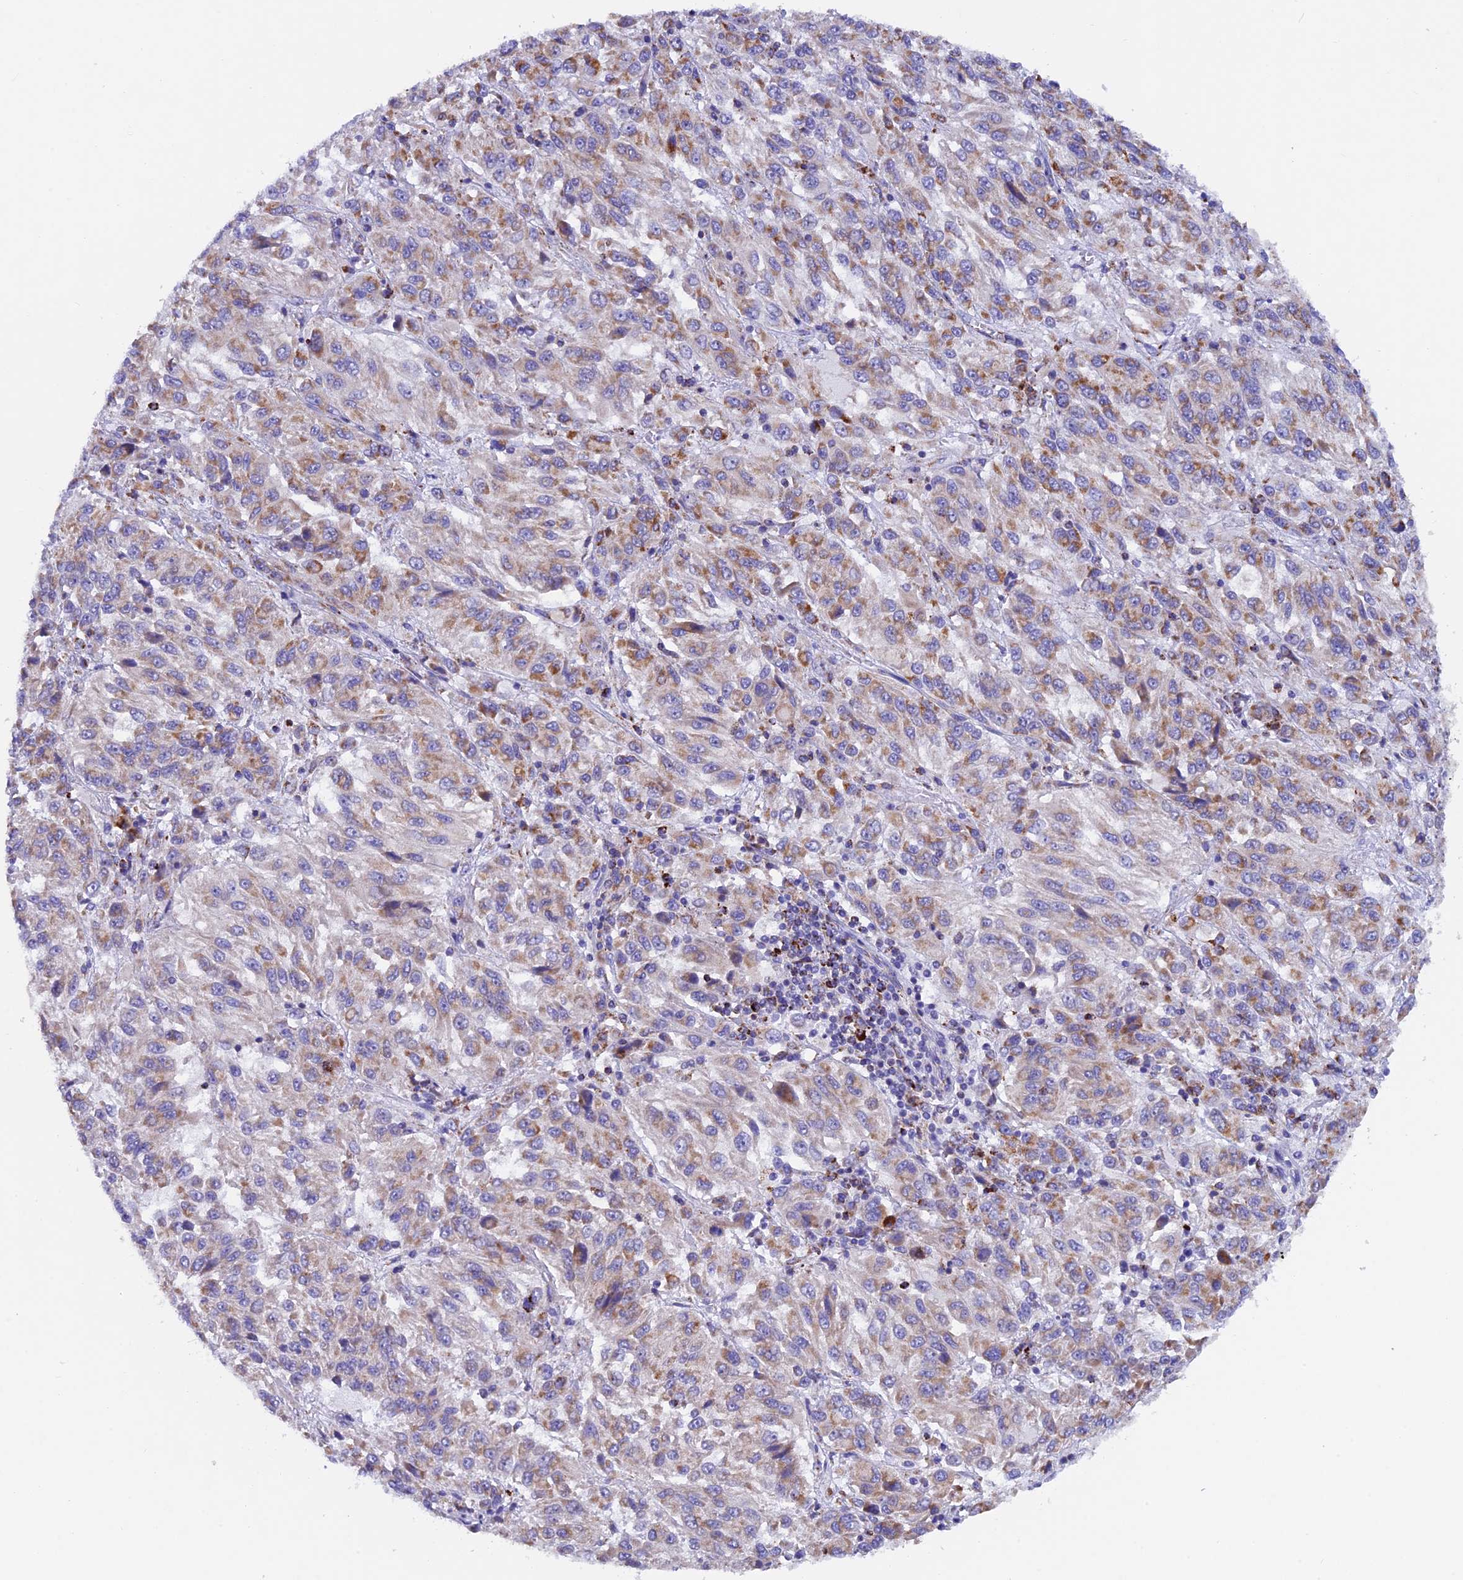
{"staining": {"intensity": "moderate", "quantity": "25%-75%", "location": "cytoplasmic/membranous"}, "tissue": "melanoma", "cell_type": "Tumor cells", "image_type": "cancer", "snomed": [{"axis": "morphology", "description": "Malignant melanoma, Metastatic site"}, {"axis": "topography", "description": "Lung"}], "caption": "Protein staining of melanoma tissue displays moderate cytoplasmic/membranous expression in approximately 25%-75% of tumor cells.", "gene": "SLC8B1", "patient": {"sex": "male", "age": 64}}